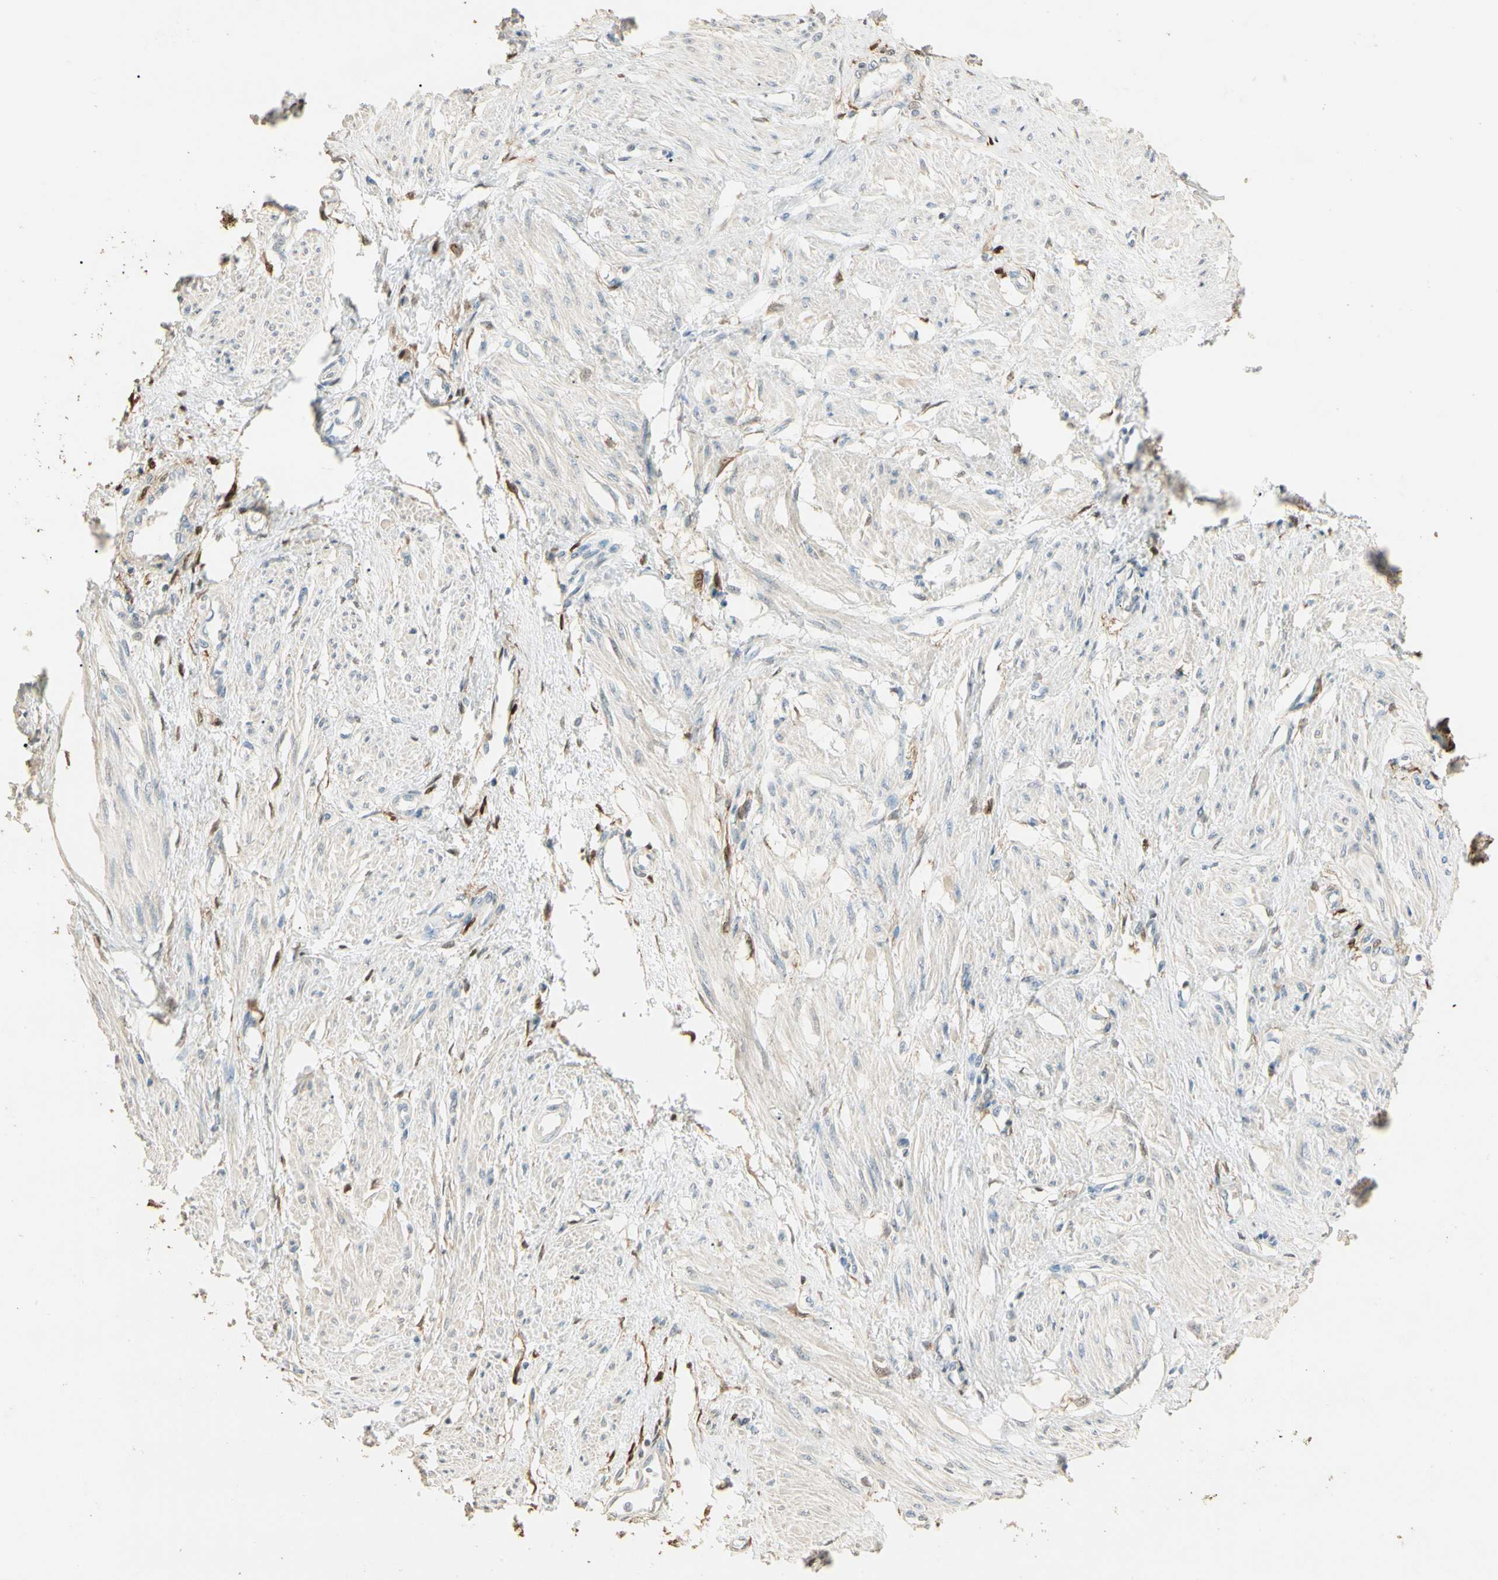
{"staining": {"intensity": "weak", "quantity": "<25%", "location": "cytoplasmic/membranous,nuclear"}, "tissue": "smooth muscle", "cell_type": "Smooth muscle cells", "image_type": "normal", "snomed": [{"axis": "morphology", "description": "Normal tissue, NOS"}, {"axis": "topography", "description": "Smooth muscle"}, {"axis": "topography", "description": "Uterus"}], "caption": "DAB (3,3'-diaminobenzidine) immunohistochemical staining of normal smooth muscle demonstrates no significant positivity in smooth muscle cells. The staining was performed using DAB to visualize the protein expression in brown, while the nuclei were stained in blue with hematoxylin (Magnification: 20x).", "gene": "GNE", "patient": {"sex": "female", "age": 39}}